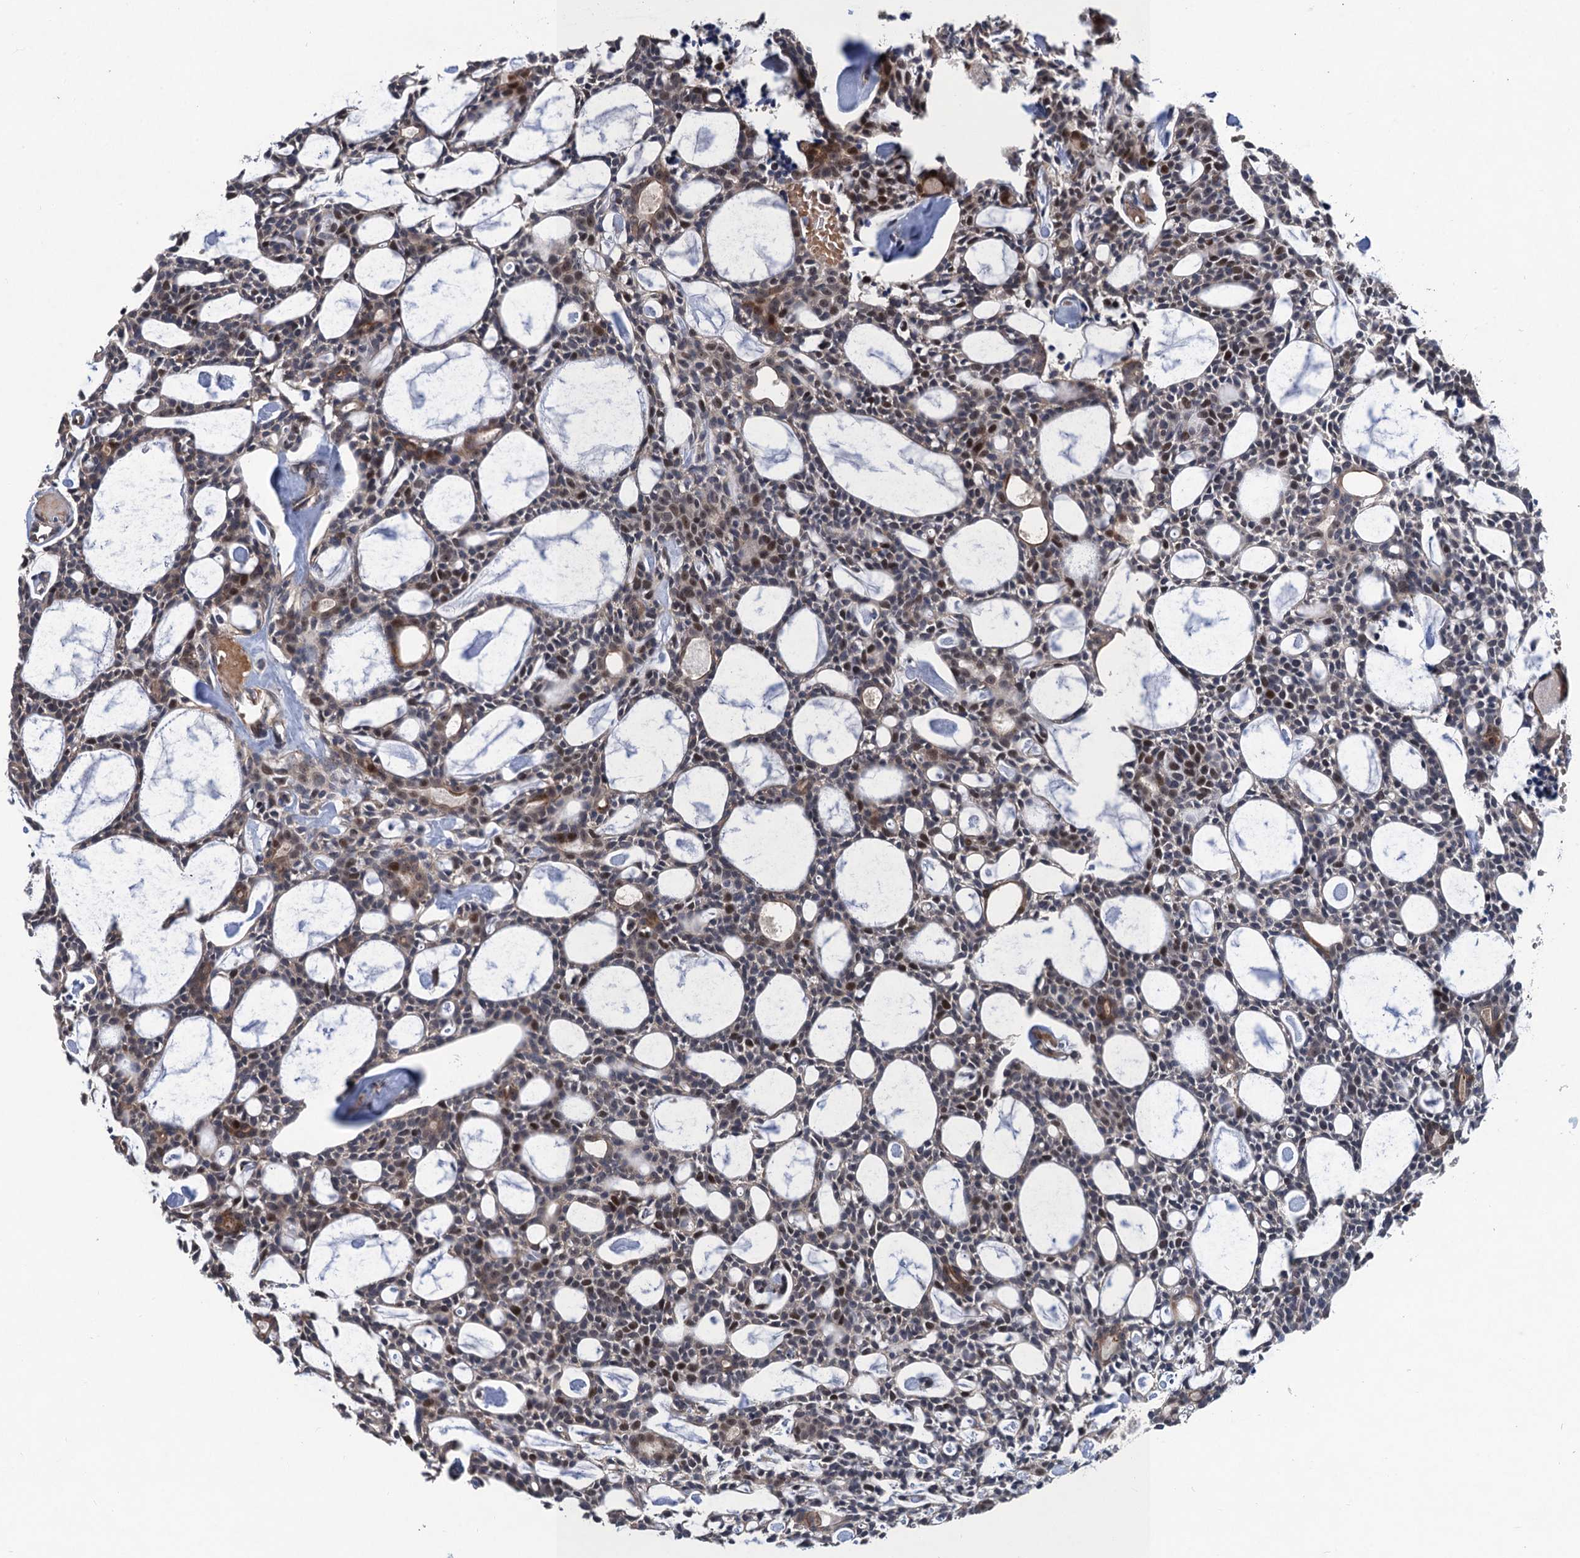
{"staining": {"intensity": "moderate", "quantity": "<25%", "location": "nuclear"}, "tissue": "head and neck cancer", "cell_type": "Tumor cells", "image_type": "cancer", "snomed": [{"axis": "morphology", "description": "Adenocarcinoma, NOS"}, {"axis": "topography", "description": "Salivary gland"}, {"axis": "topography", "description": "Head-Neck"}], "caption": "Protein expression by immunohistochemistry (IHC) shows moderate nuclear positivity in approximately <25% of tumor cells in head and neck cancer (adenocarcinoma). (Brightfield microscopy of DAB IHC at high magnification).", "gene": "TRAF7", "patient": {"sex": "male", "age": 55}}